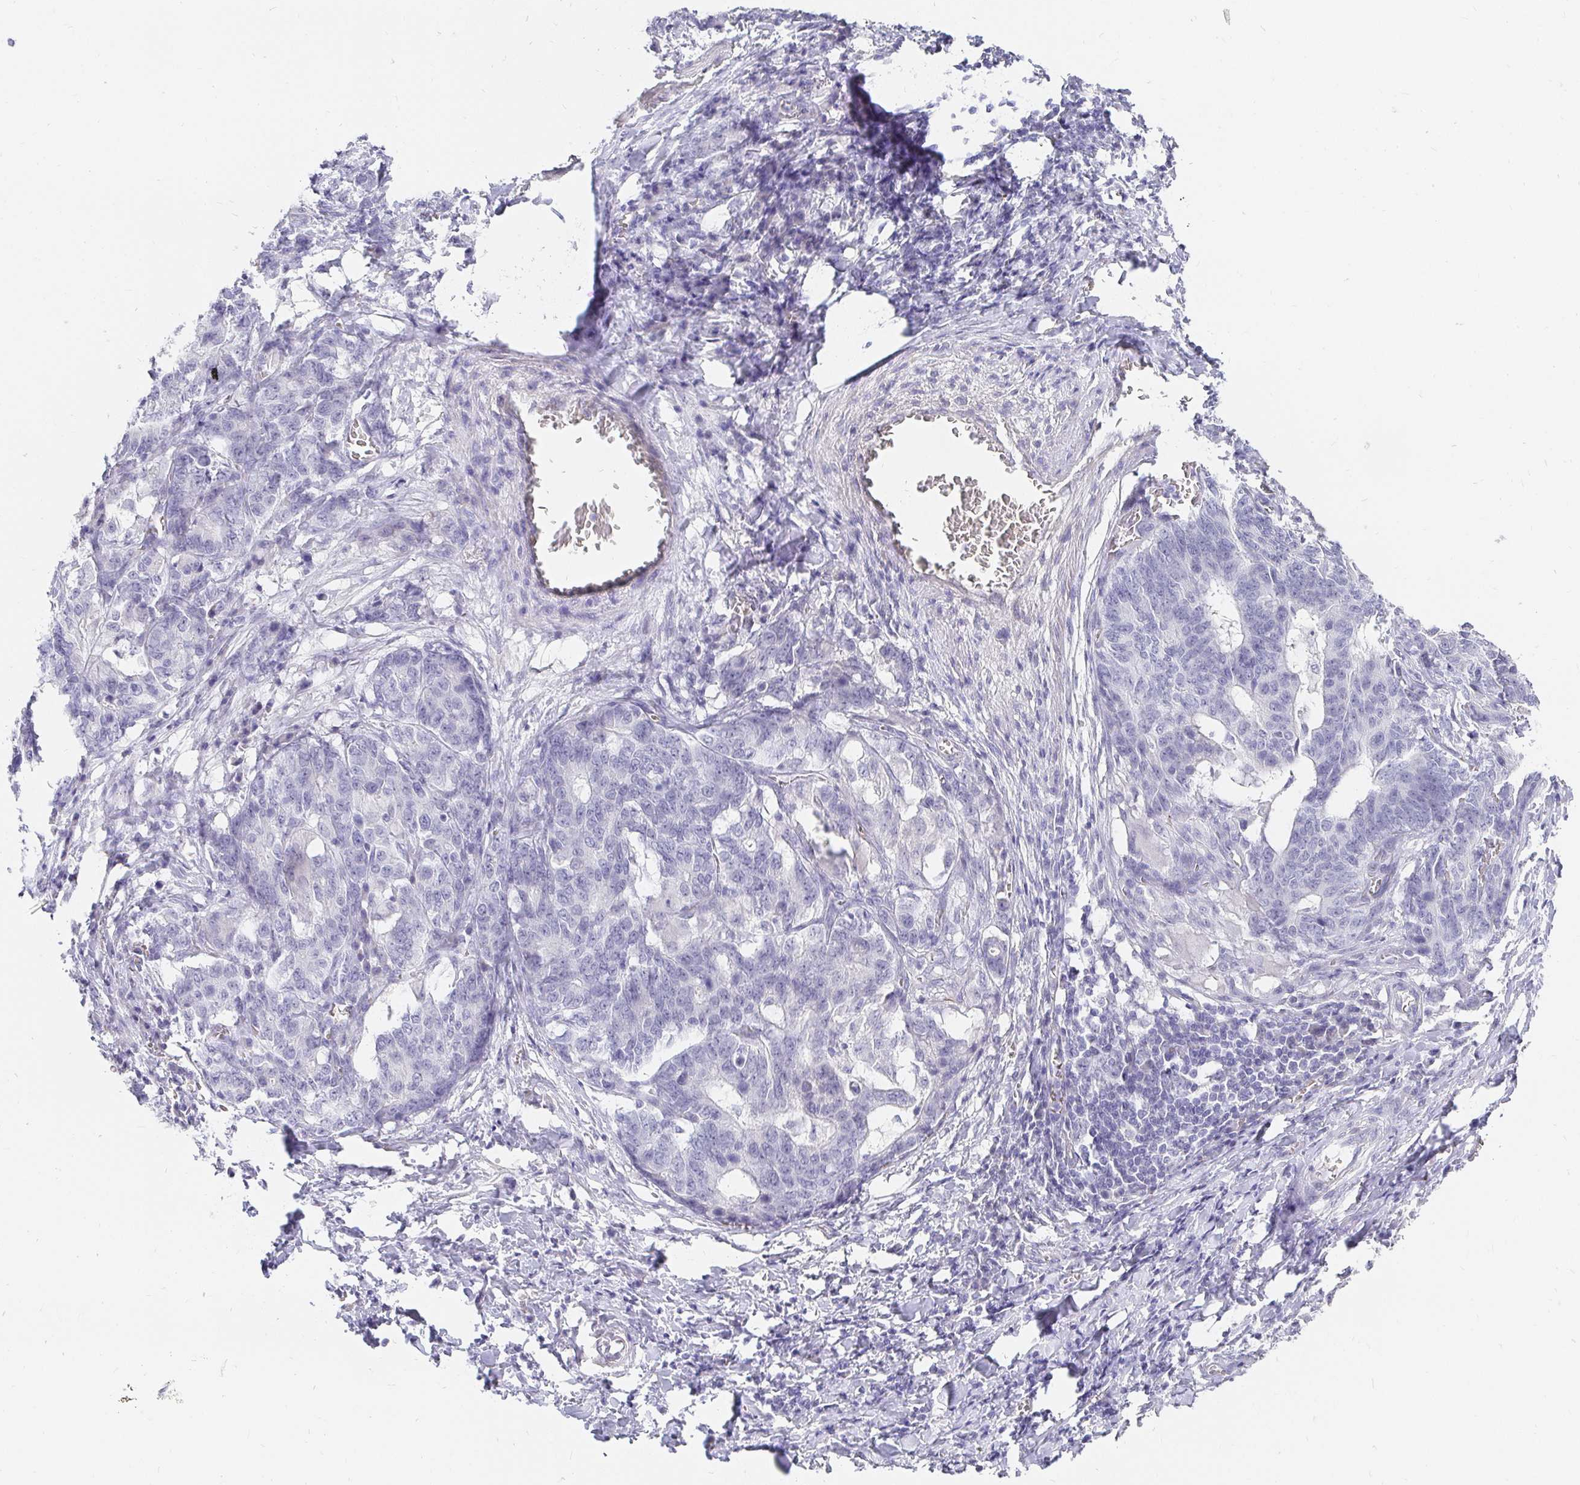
{"staining": {"intensity": "negative", "quantity": "none", "location": "none"}, "tissue": "stomach cancer", "cell_type": "Tumor cells", "image_type": "cancer", "snomed": [{"axis": "morphology", "description": "Normal tissue, NOS"}, {"axis": "morphology", "description": "Adenocarcinoma, NOS"}, {"axis": "topography", "description": "Stomach"}], "caption": "Stomach cancer (adenocarcinoma) was stained to show a protein in brown. There is no significant staining in tumor cells.", "gene": "FGF21", "patient": {"sex": "female", "age": 64}}